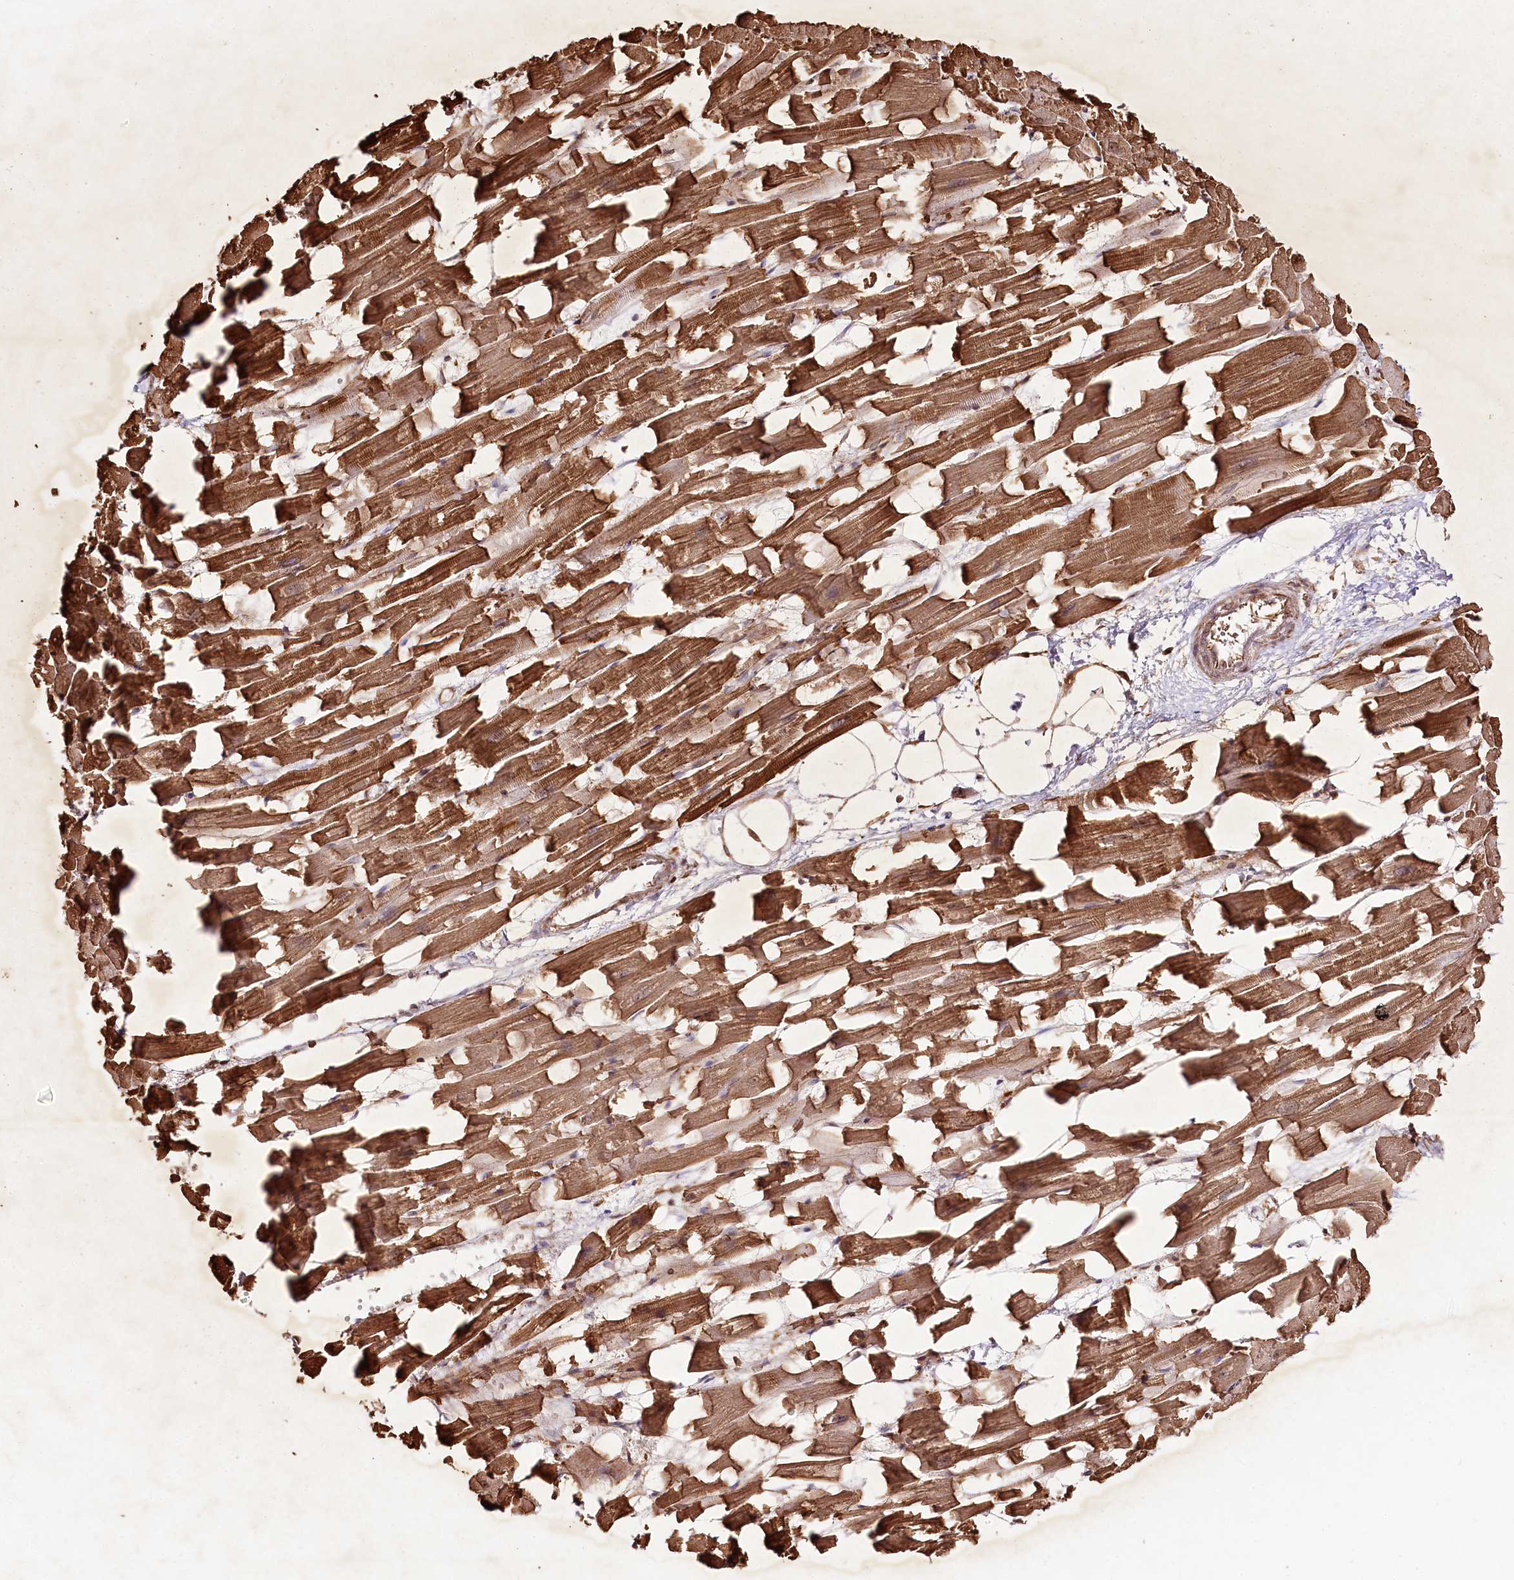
{"staining": {"intensity": "strong", "quantity": ">75%", "location": "cytoplasmic/membranous"}, "tissue": "heart muscle", "cell_type": "Cardiomyocytes", "image_type": "normal", "snomed": [{"axis": "morphology", "description": "Normal tissue, NOS"}, {"axis": "topography", "description": "Heart"}], "caption": "The photomicrograph exhibits immunohistochemical staining of benign heart muscle. There is strong cytoplasmic/membranous expression is seen in about >75% of cardiomyocytes.", "gene": "CNPY2", "patient": {"sex": "female", "age": 64}}